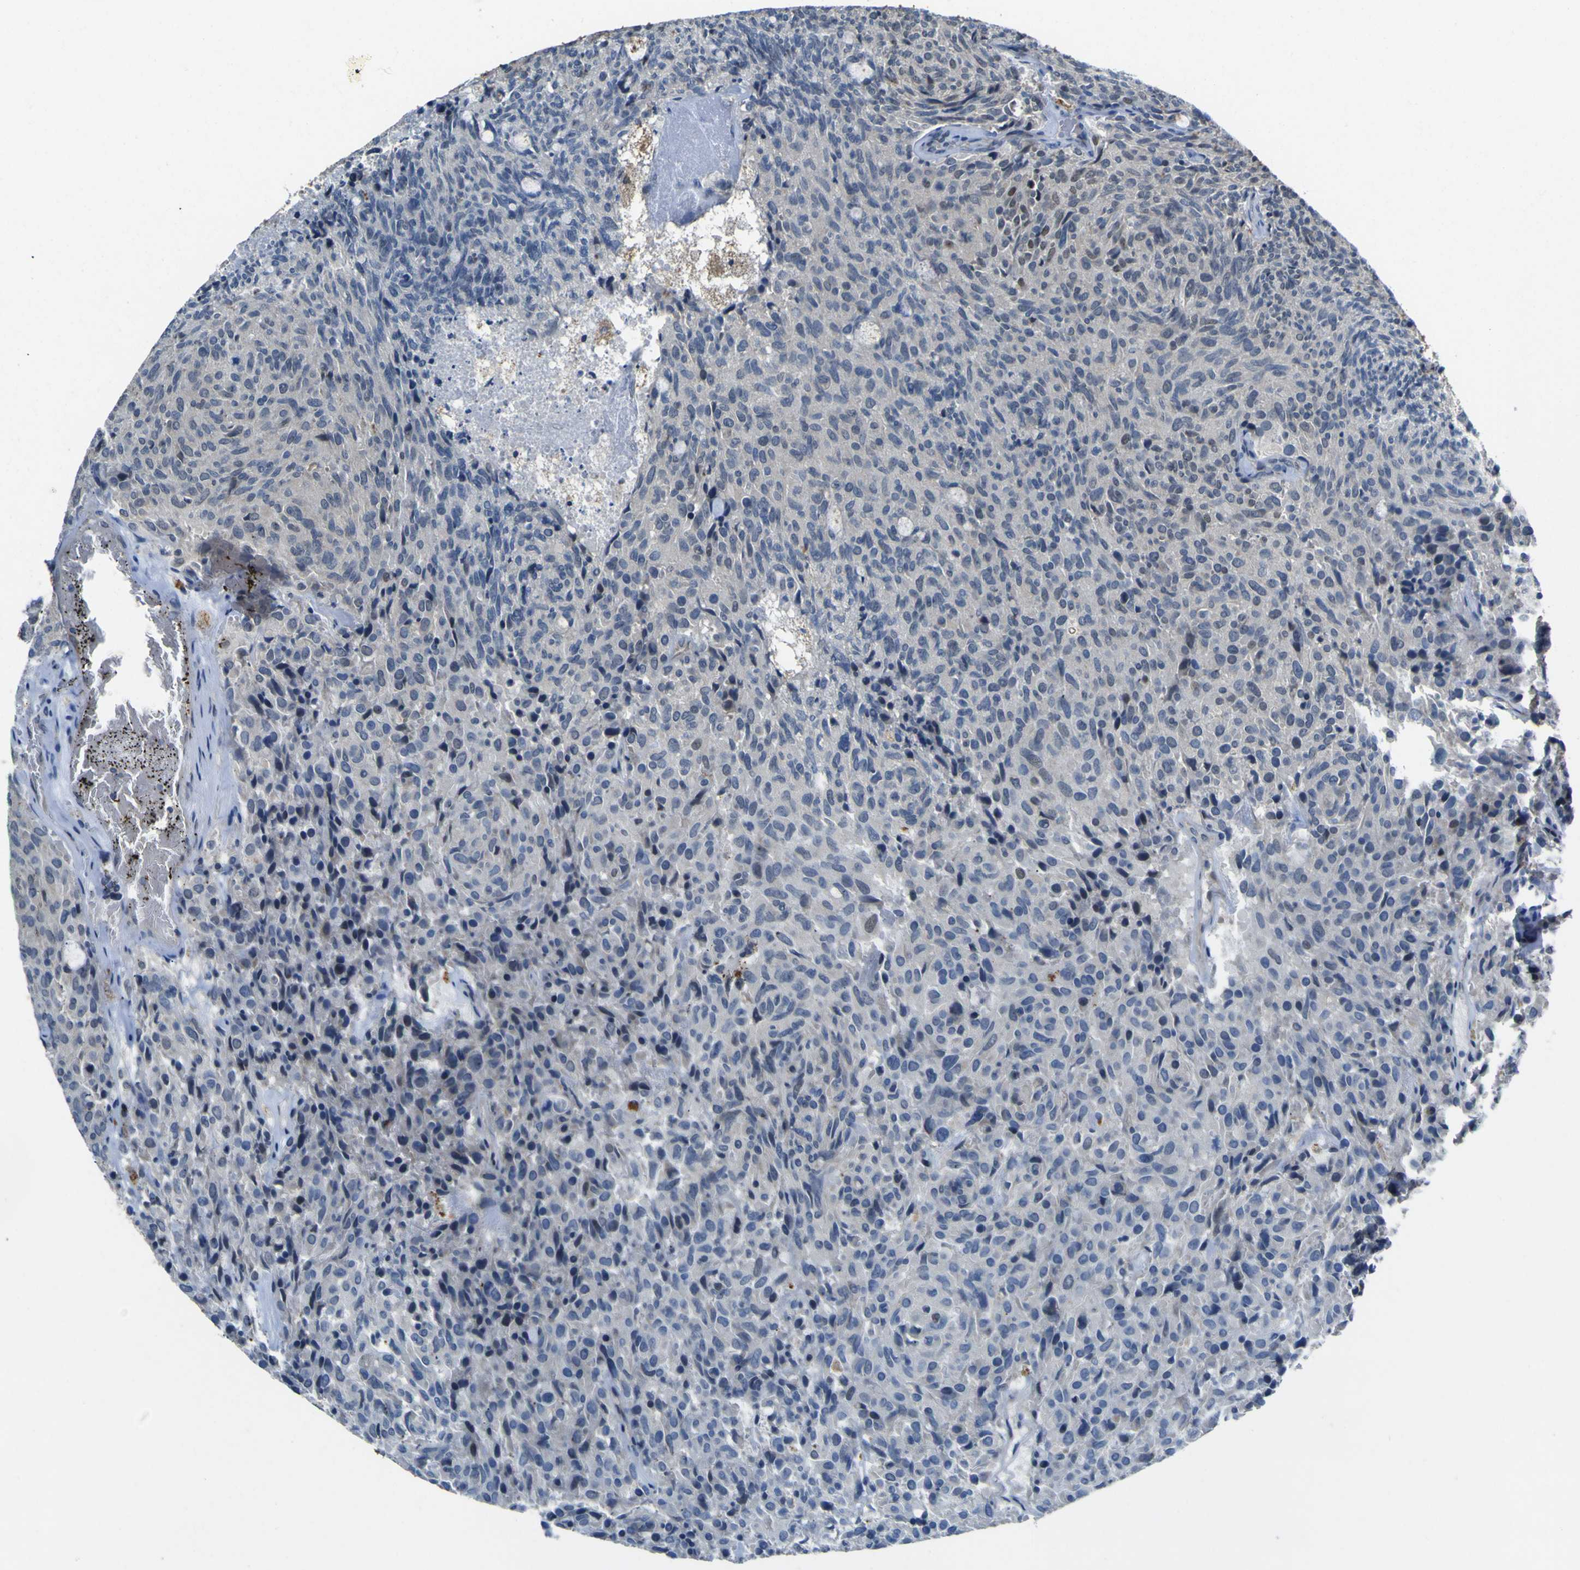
{"staining": {"intensity": "weak", "quantity": "<25%", "location": "nuclear"}, "tissue": "carcinoid", "cell_type": "Tumor cells", "image_type": "cancer", "snomed": [{"axis": "morphology", "description": "Carcinoid, malignant, NOS"}, {"axis": "topography", "description": "Pancreas"}], "caption": "An IHC histopathology image of carcinoid is shown. There is no staining in tumor cells of carcinoid. (Stains: DAB immunohistochemistry with hematoxylin counter stain, Microscopy: brightfield microscopy at high magnification).", "gene": "LDLR", "patient": {"sex": "female", "age": 54}}